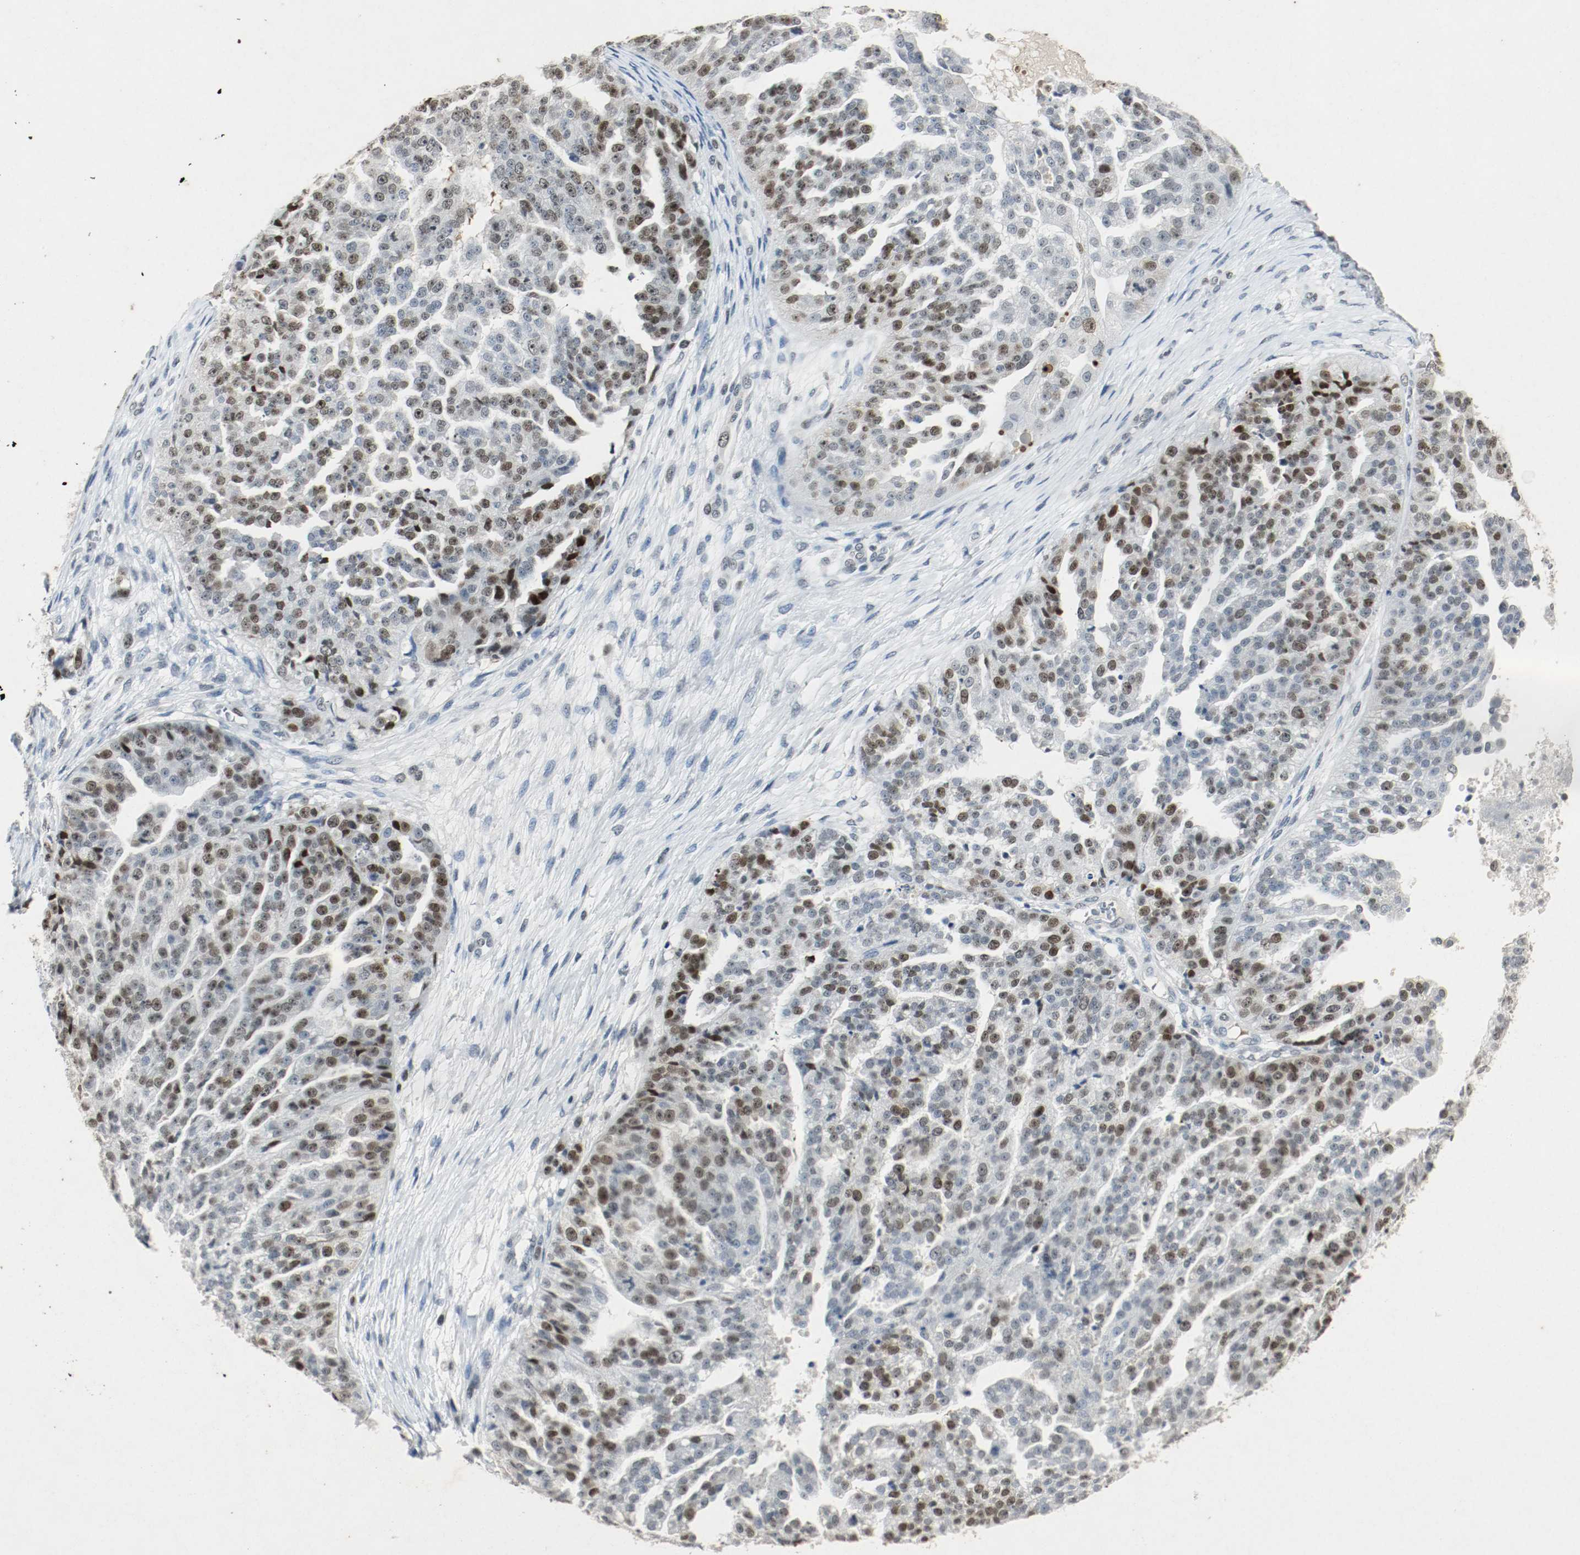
{"staining": {"intensity": "strong", "quantity": "25%-75%", "location": "nuclear"}, "tissue": "ovarian cancer", "cell_type": "Tumor cells", "image_type": "cancer", "snomed": [{"axis": "morphology", "description": "Cystadenocarcinoma, serous, NOS"}, {"axis": "topography", "description": "Ovary"}], "caption": "Ovarian cancer (serous cystadenocarcinoma) stained for a protein (brown) displays strong nuclear positive positivity in about 25%-75% of tumor cells.", "gene": "DNMT1", "patient": {"sex": "female", "age": 58}}